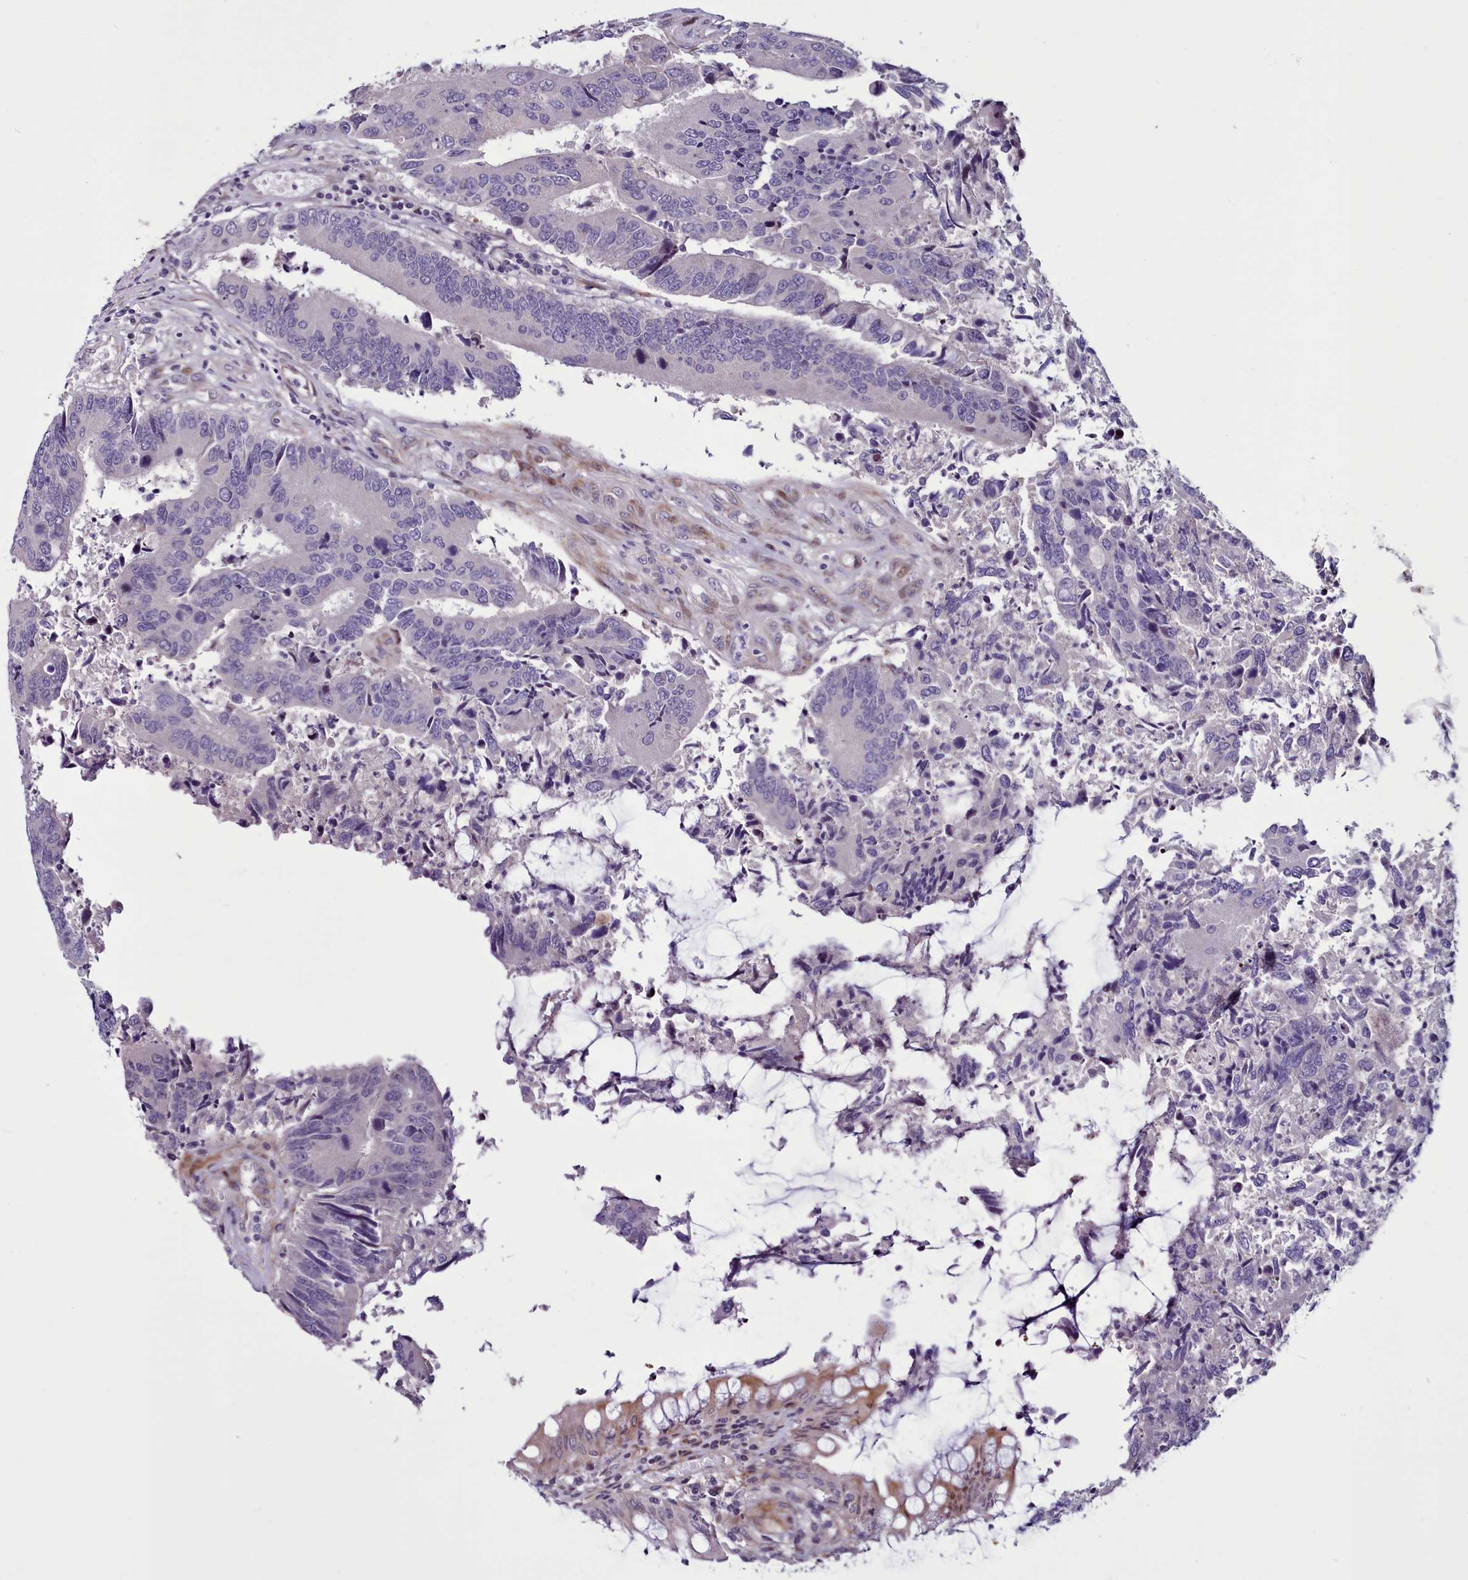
{"staining": {"intensity": "negative", "quantity": "none", "location": "none"}, "tissue": "colorectal cancer", "cell_type": "Tumor cells", "image_type": "cancer", "snomed": [{"axis": "morphology", "description": "Adenocarcinoma, NOS"}, {"axis": "topography", "description": "Colon"}], "caption": "Immunohistochemistry (IHC) of colorectal cancer (adenocarcinoma) shows no staining in tumor cells.", "gene": "WBP11", "patient": {"sex": "female", "age": 67}}